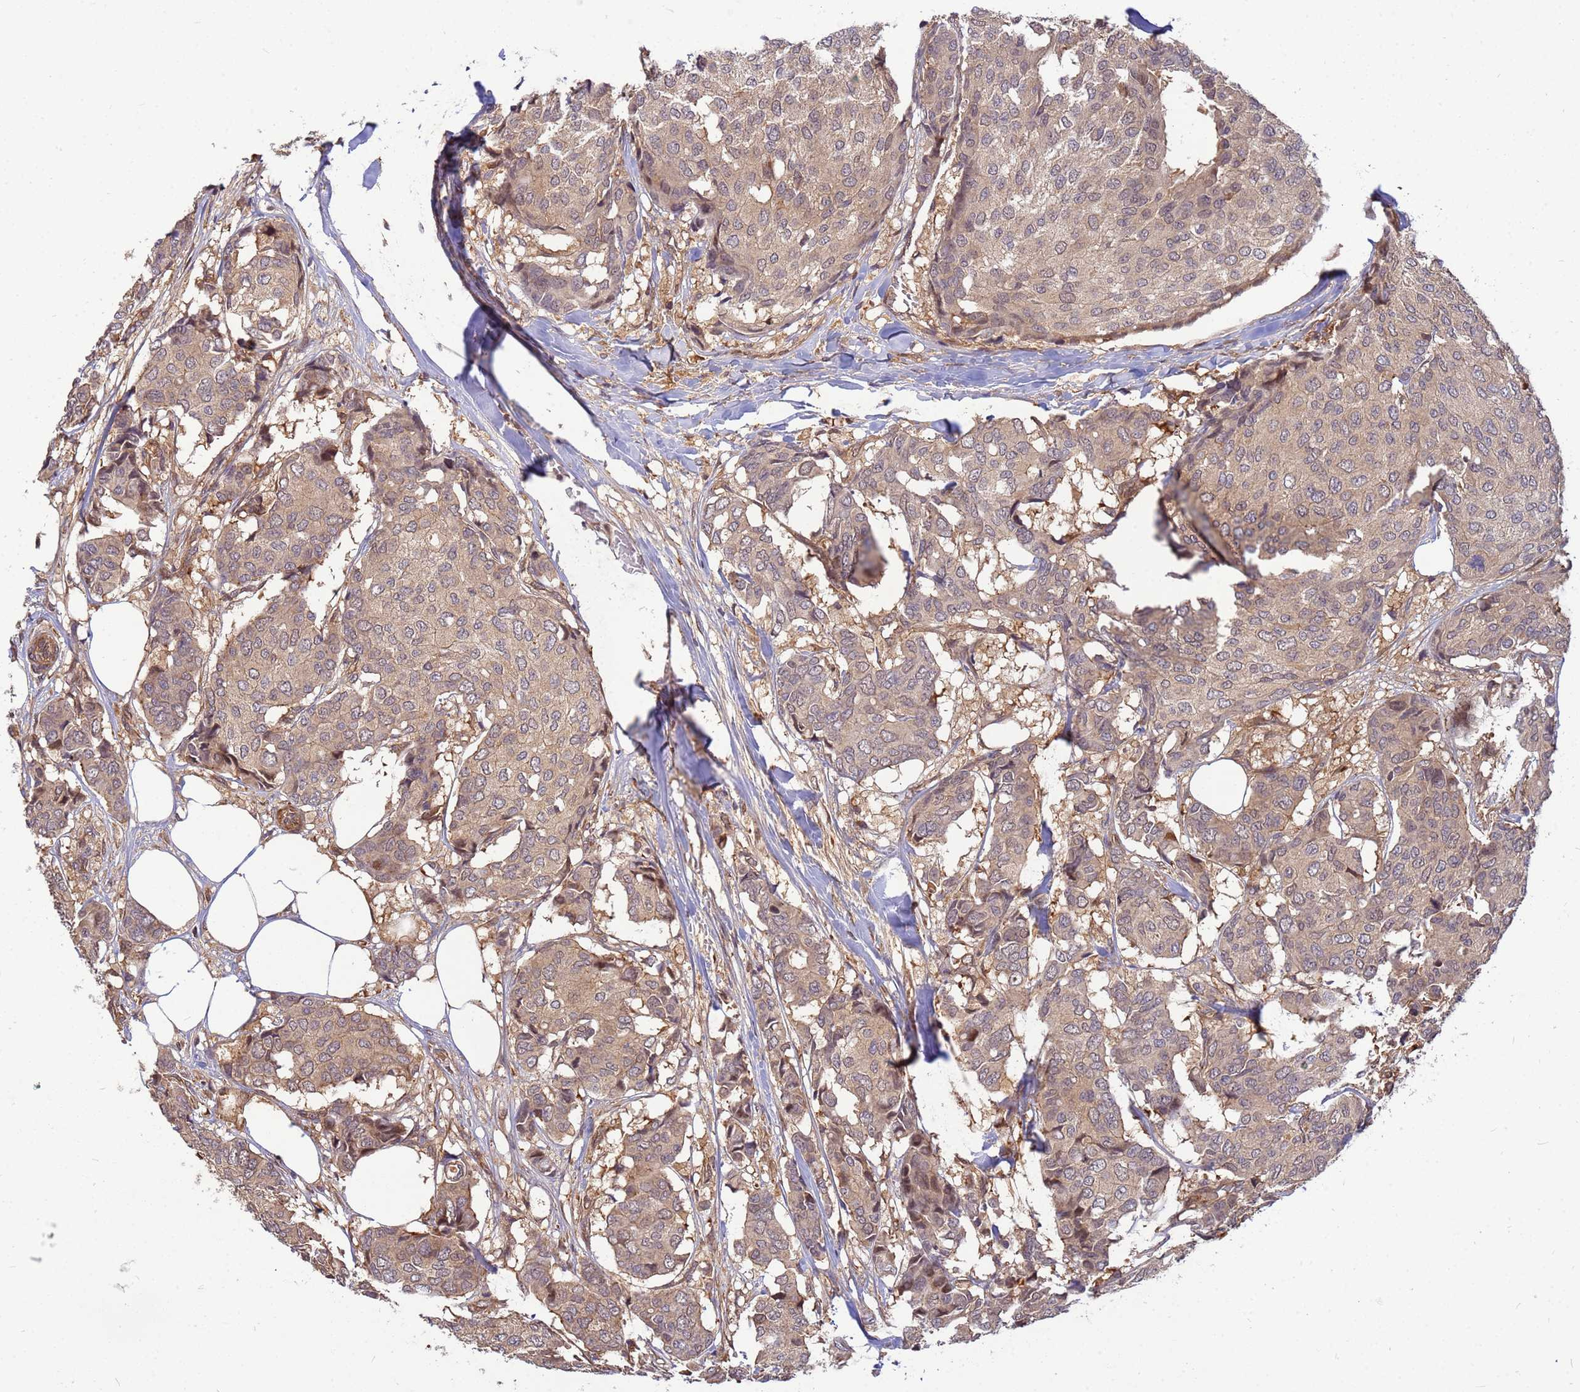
{"staining": {"intensity": "weak", "quantity": ">75%", "location": "cytoplasmic/membranous"}, "tissue": "breast cancer", "cell_type": "Tumor cells", "image_type": "cancer", "snomed": [{"axis": "morphology", "description": "Duct carcinoma"}, {"axis": "topography", "description": "Breast"}], "caption": "IHC micrograph of neoplastic tissue: human breast cancer stained using IHC displays low levels of weak protein expression localized specifically in the cytoplasmic/membranous of tumor cells, appearing as a cytoplasmic/membranous brown color.", "gene": "DUS4L", "patient": {"sex": "female", "age": 75}}